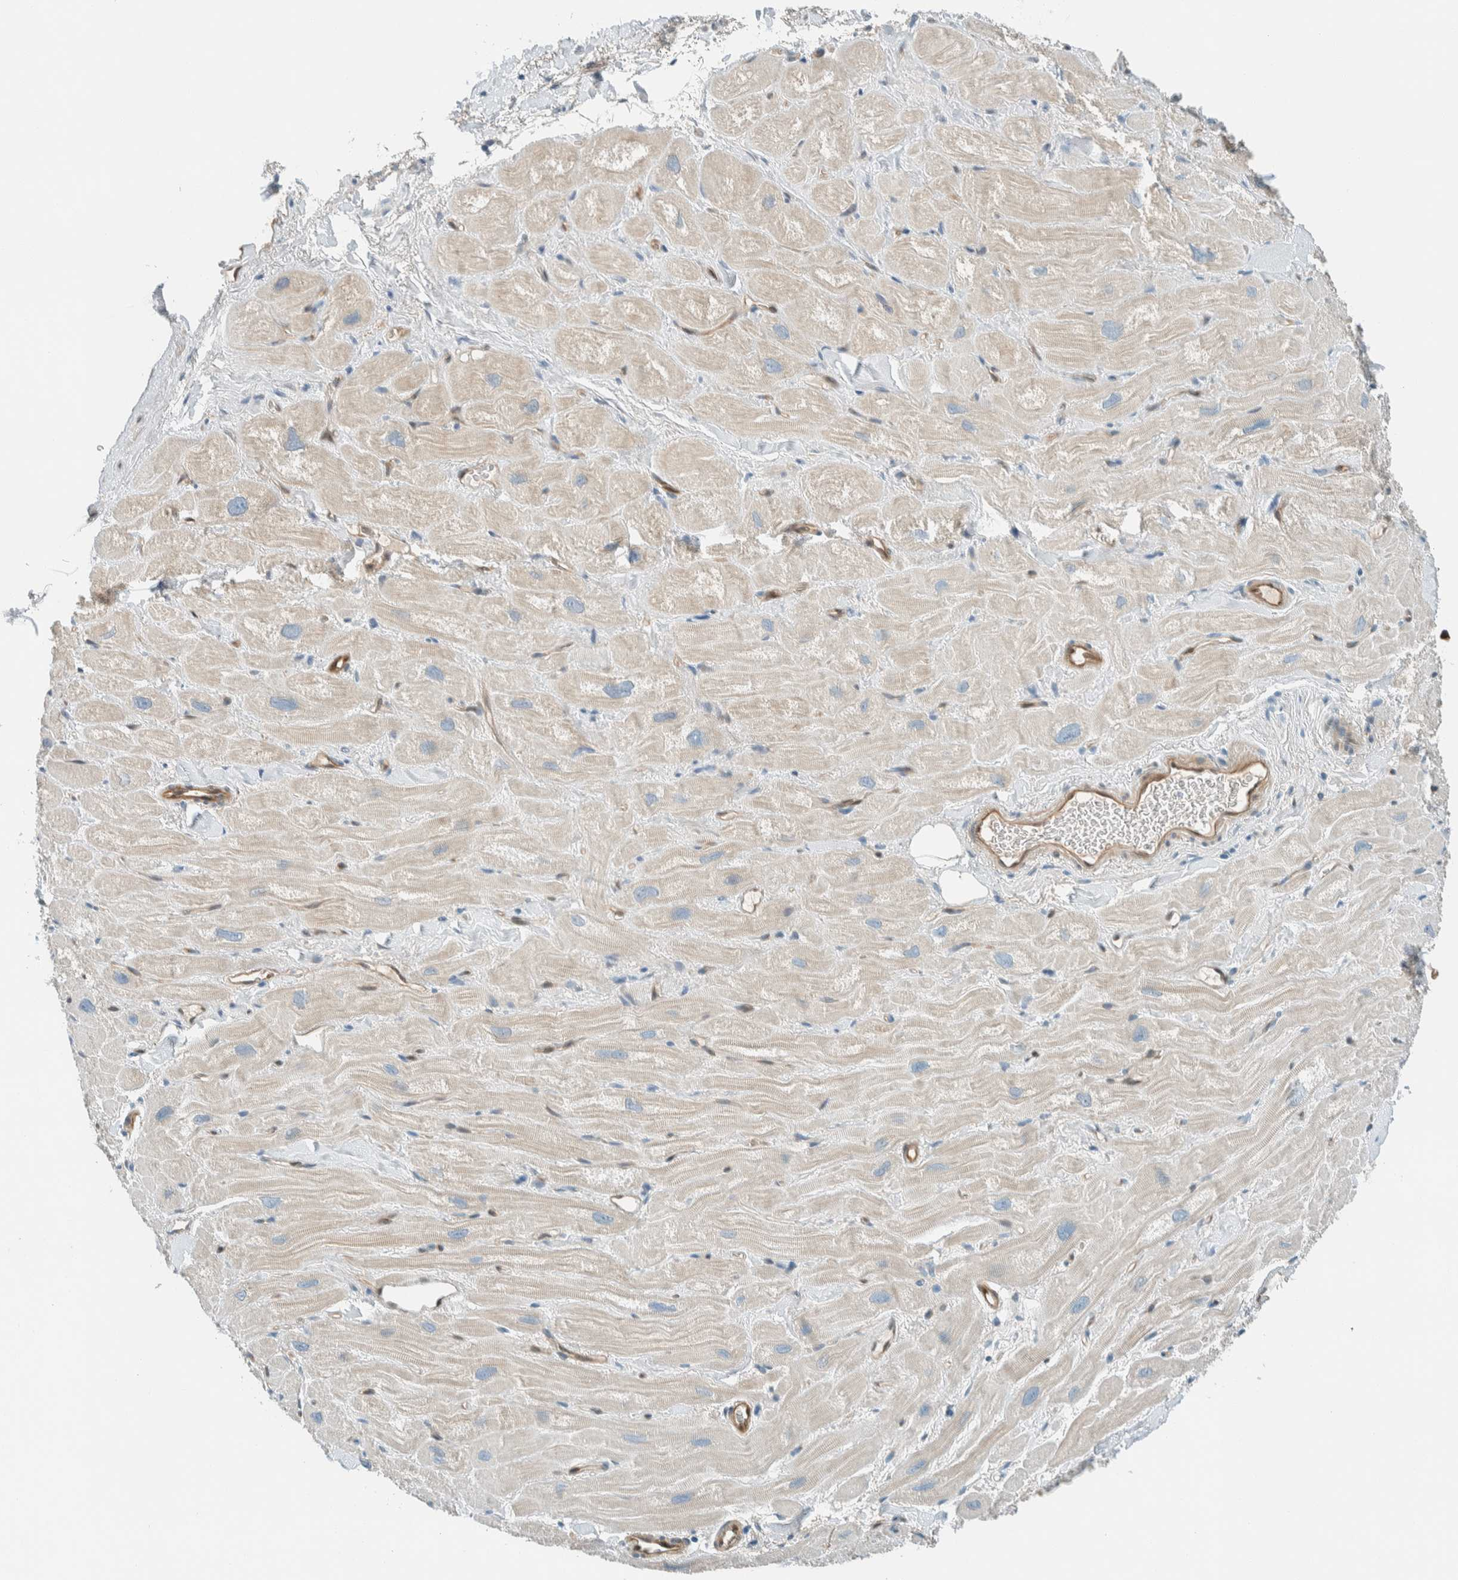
{"staining": {"intensity": "negative", "quantity": "none", "location": "none"}, "tissue": "heart muscle", "cell_type": "Cardiomyocytes", "image_type": "normal", "snomed": [{"axis": "morphology", "description": "Normal tissue, NOS"}, {"axis": "topography", "description": "Heart"}], "caption": "DAB immunohistochemical staining of normal heart muscle demonstrates no significant expression in cardiomyocytes. (Brightfield microscopy of DAB immunohistochemistry at high magnification).", "gene": "NXN", "patient": {"sex": "male", "age": 49}}